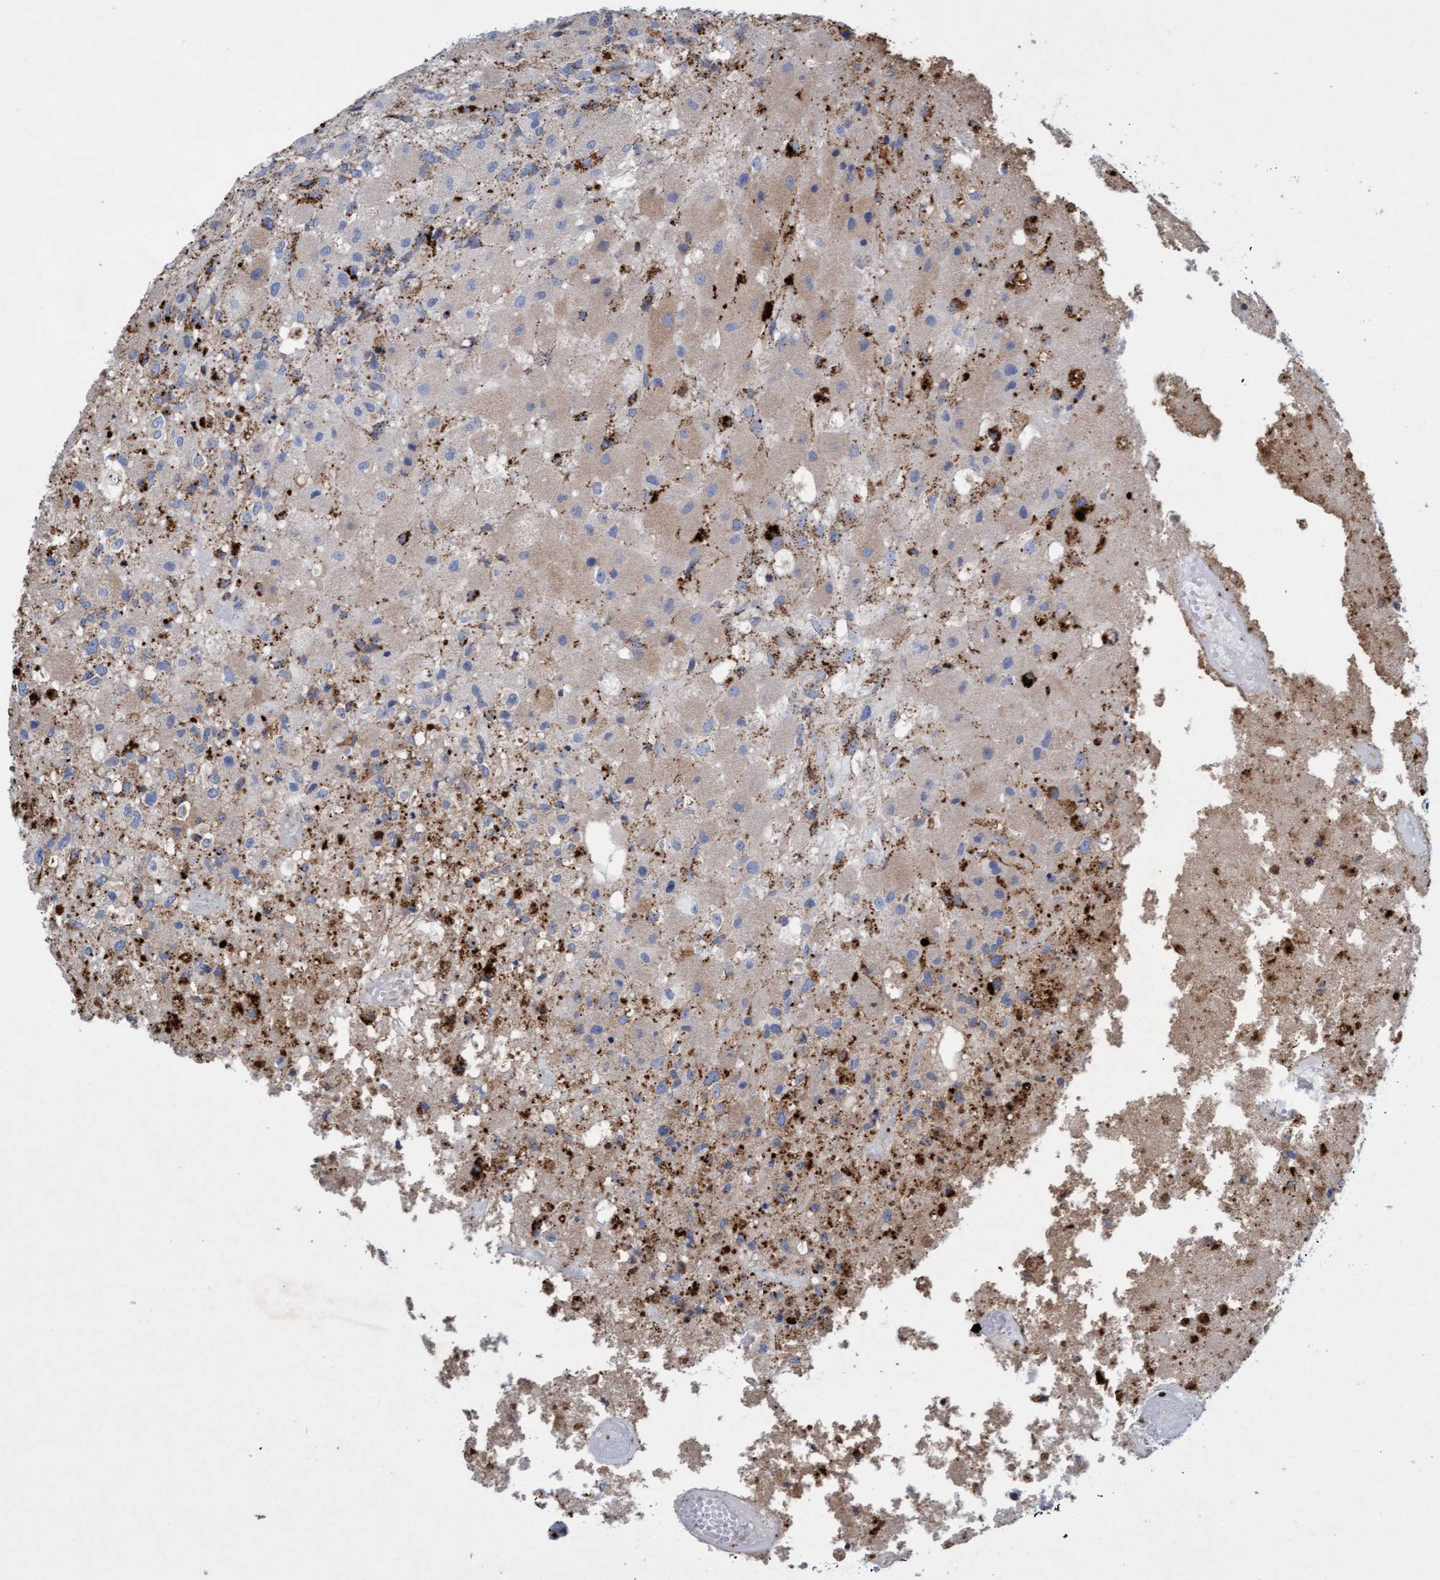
{"staining": {"intensity": "moderate", "quantity": "<25%", "location": "cytoplasmic/membranous"}, "tissue": "glioma", "cell_type": "Tumor cells", "image_type": "cancer", "snomed": [{"axis": "morphology", "description": "Normal tissue, NOS"}, {"axis": "morphology", "description": "Glioma, malignant, High grade"}, {"axis": "topography", "description": "Cerebral cortex"}], "caption": "Immunohistochemical staining of human glioma displays low levels of moderate cytoplasmic/membranous staining in approximately <25% of tumor cells.", "gene": "SGSH", "patient": {"sex": "male", "age": 77}}